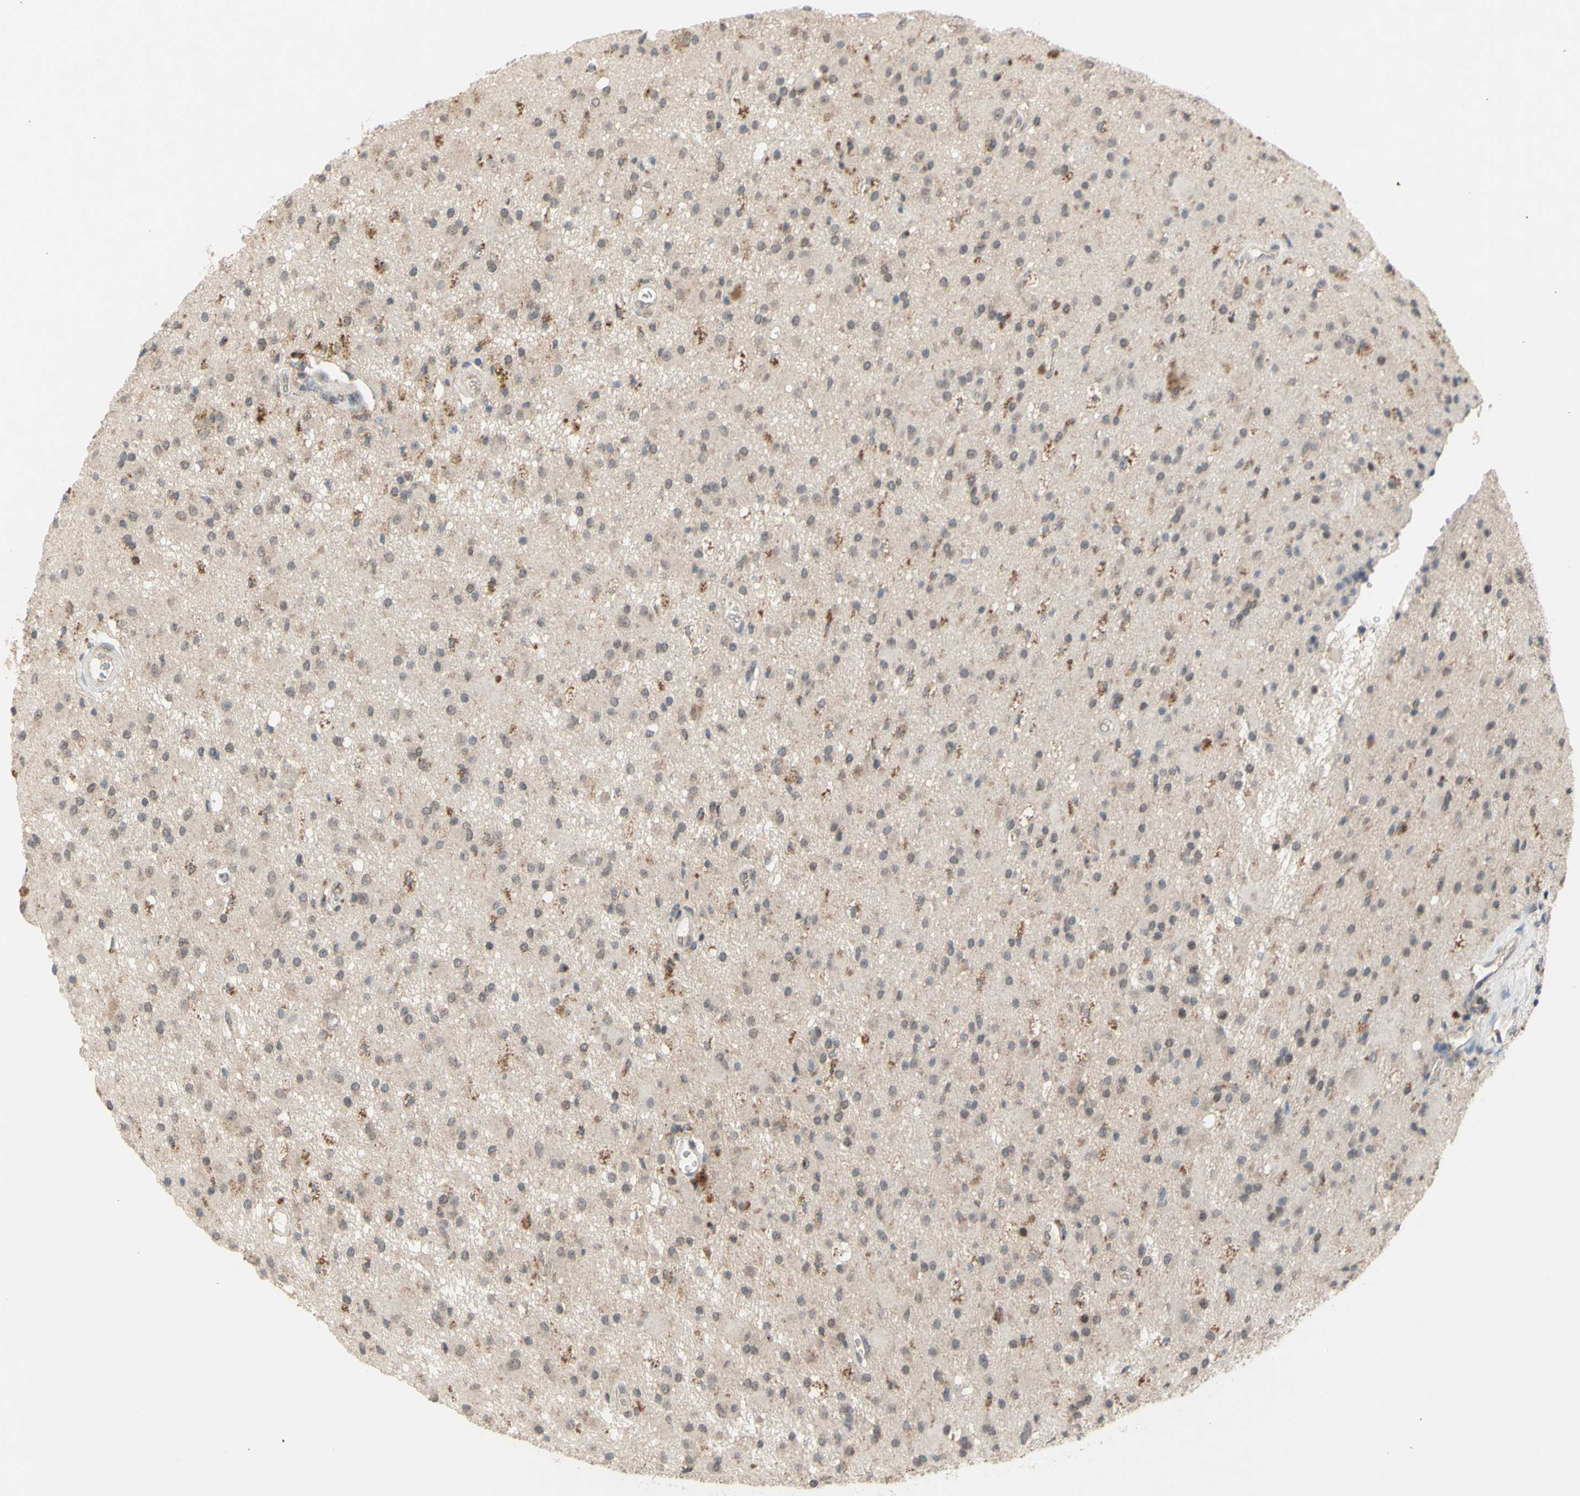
{"staining": {"intensity": "negative", "quantity": "none", "location": "none"}, "tissue": "glioma", "cell_type": "Tumor cells", "image_type": "cancer", "snomed": [{"axis": "morphology", "description": "Glioma, malignant, Low grade"}, {"axis": "topography", "description": "Brain"}], "caption": "An IHC micrograph of low-grade glioma (malignant) is shown. There is no staining in tumor cells of low-grade glioma (malignant).", "gene": "NLRP1", "patient": {"sex": "male", "age": 58}}